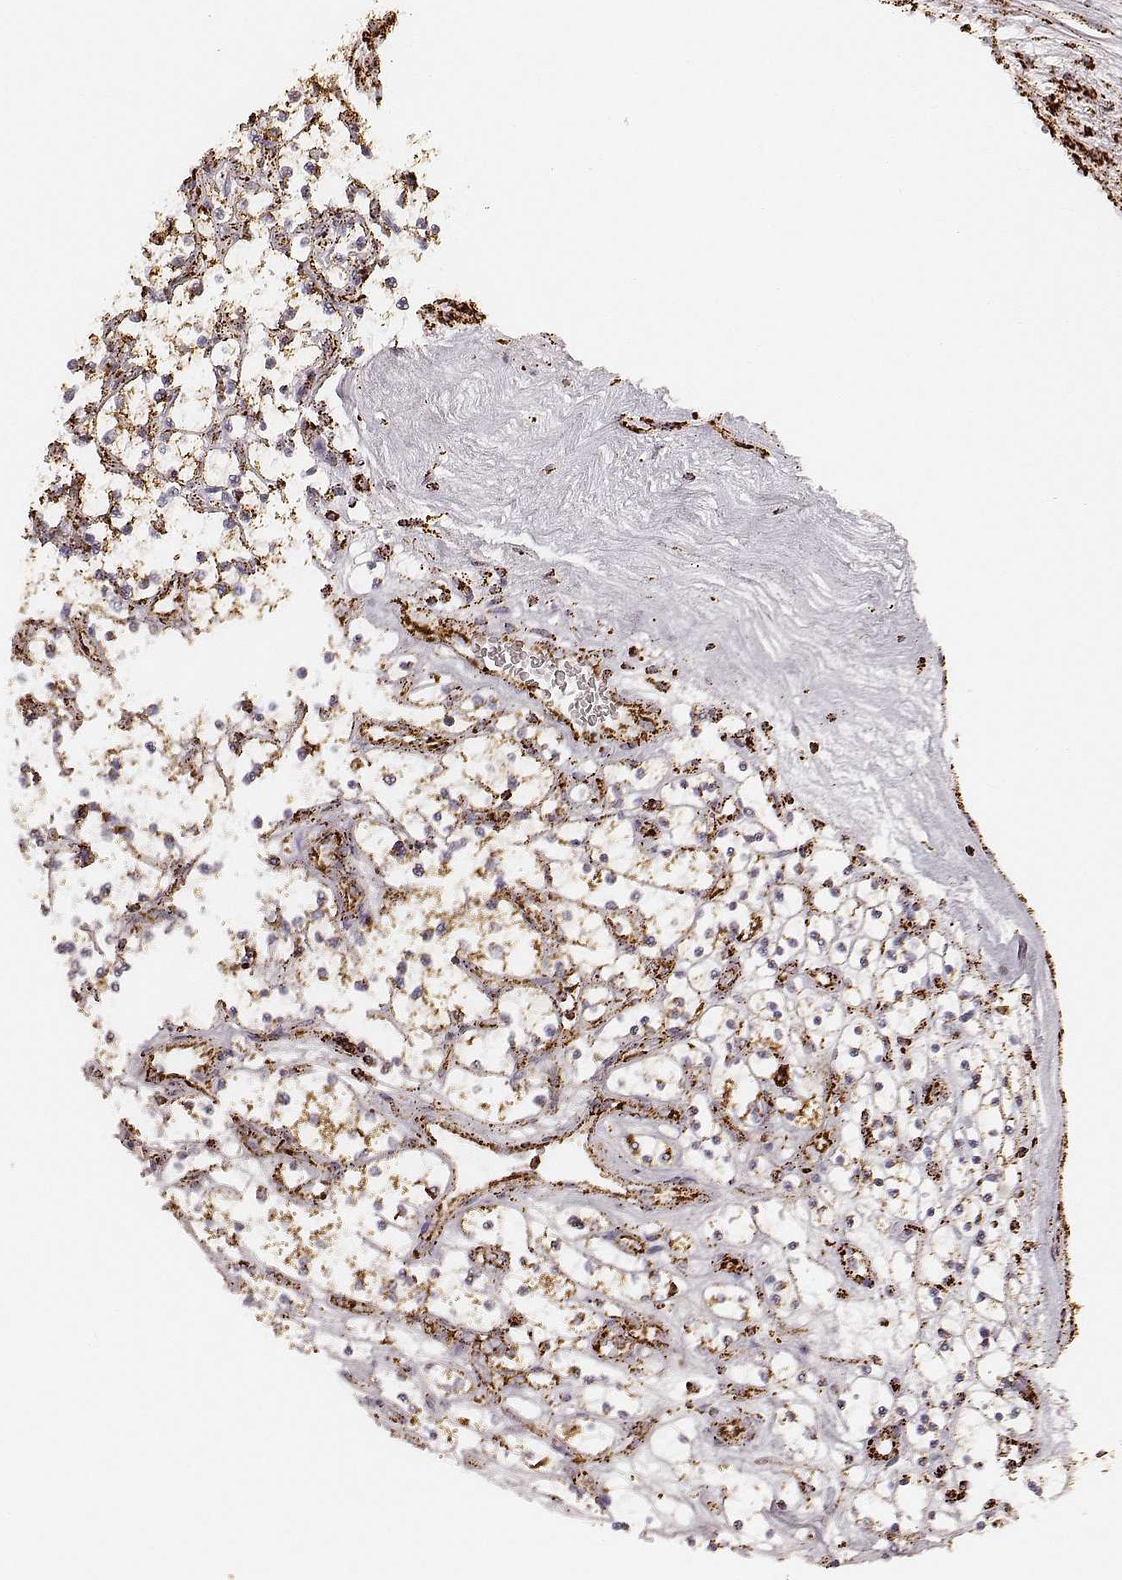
{"staining": {"intensity": "strong", "quantity": "25%-75%", "location": "cytoplasmic/membranous"}, "tissue": "renal cancer", "cell_type": "Tumor cells", "image_type": "cancer", "snomed": [{"axis": "morphology", "description": "Adenocarcinoma, NOS"}, {"axis": "topography", "description": "Kidney"}], "caption": "Approximately 25%-75% of tumor cells in renal cancer (adenocarcinoma) reveal strong cytoplasmic/membranous protein expression as visualized by brown immunohistochemical staining.", "gene": "CS", "patient": {"sex": "female", "age": 69}}